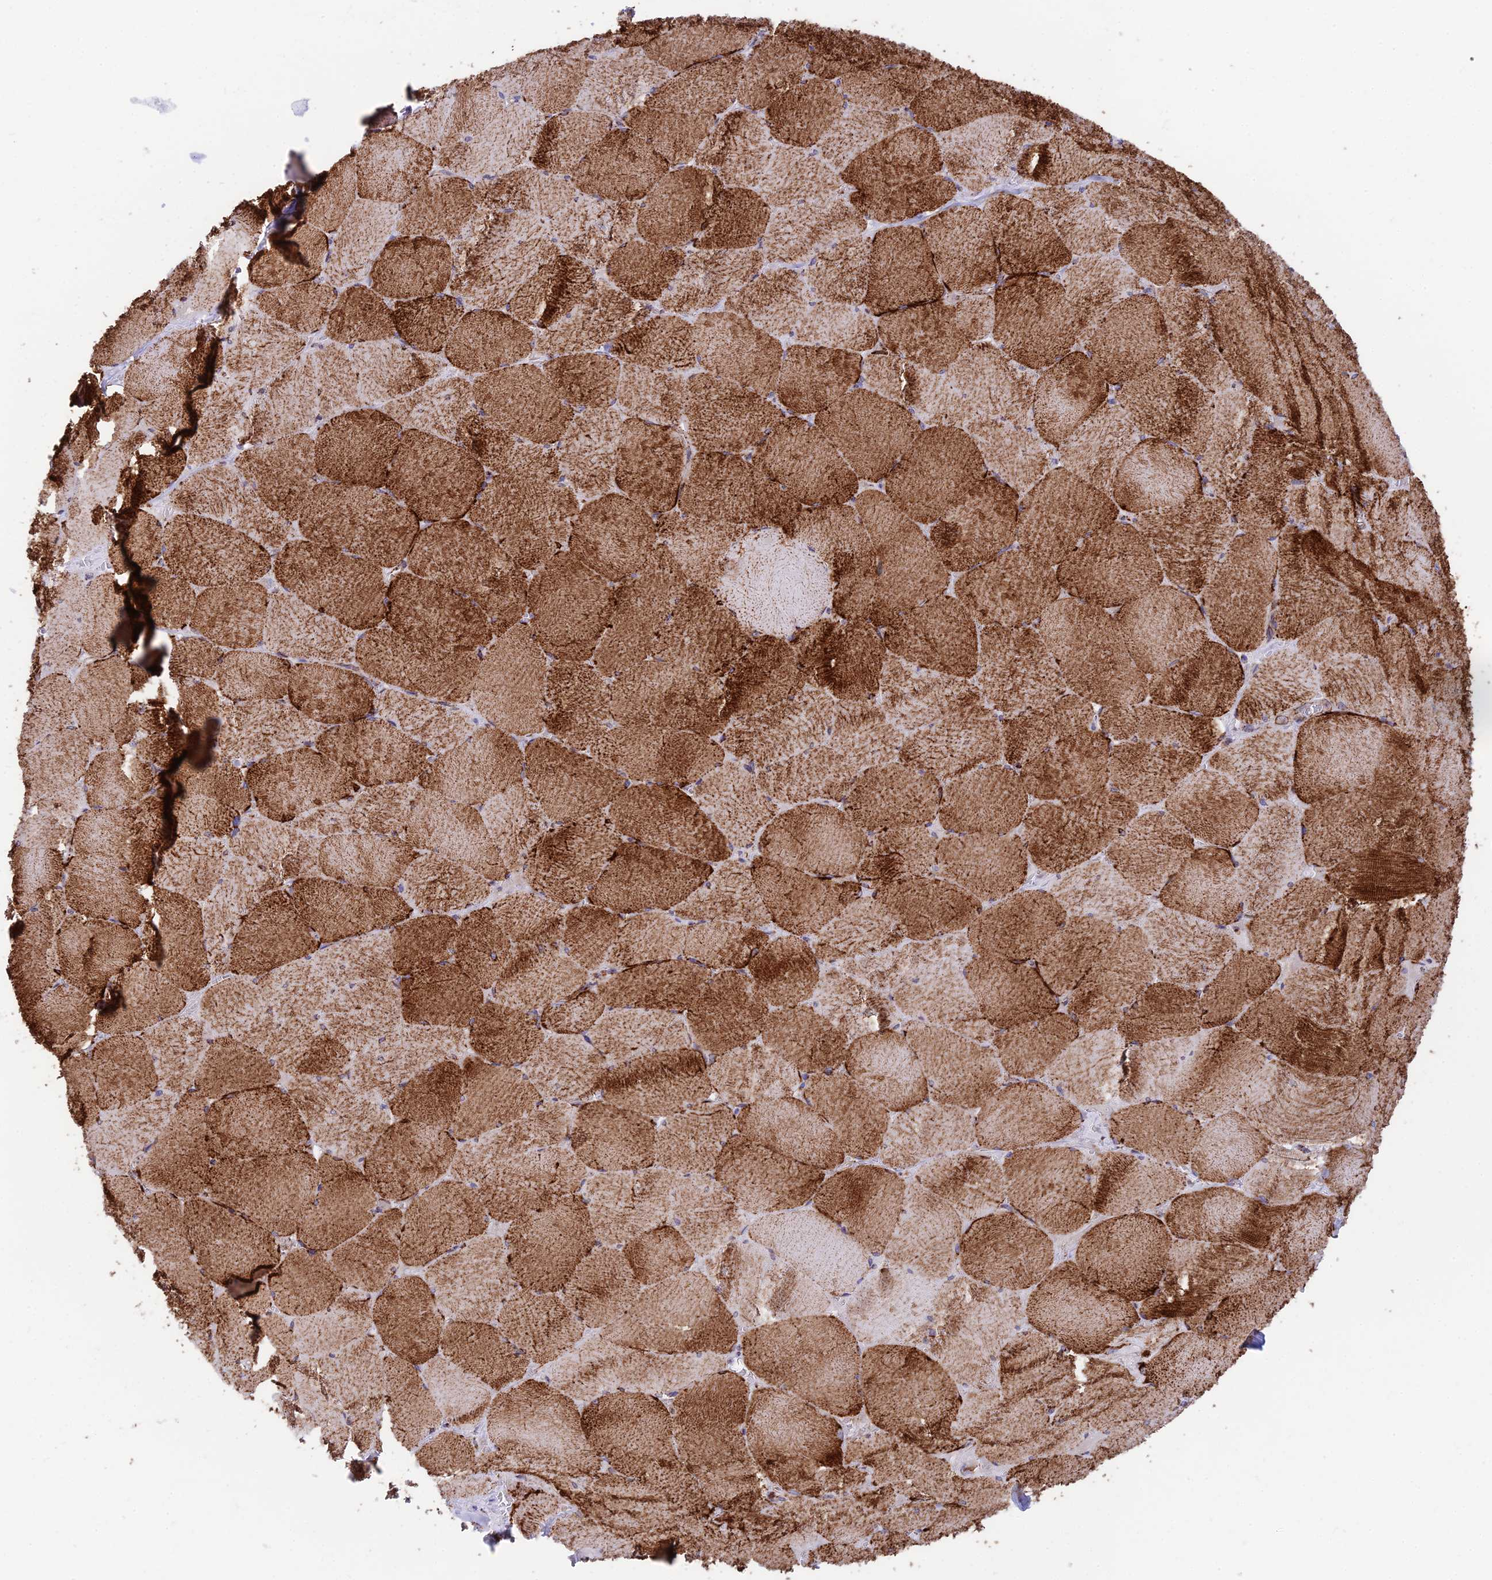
{"staining": {"intensity": "strong", "quantity": ">75%", "location": "cytoplasmic/membranous"}, "tissue": "skeletal muscle", "cell_type": "Myocytes", "image_type": "normal", "snomed": [{"axis": "morphology", "description": "Normal tissue, NOS"}, {"axis": "topography", "description": "Skeletal muscle"}, {"axis": "topography", "description": "Head-Neck"}], "caption": "Immunohistochemical staining of unremarkable skeletal muscle shows high levels of strong cytoplasmic/membranous expression in approximately >75% of myocytes.", "gene": "CHCHD3", "patient": {"sex": "male", "age": 66}}